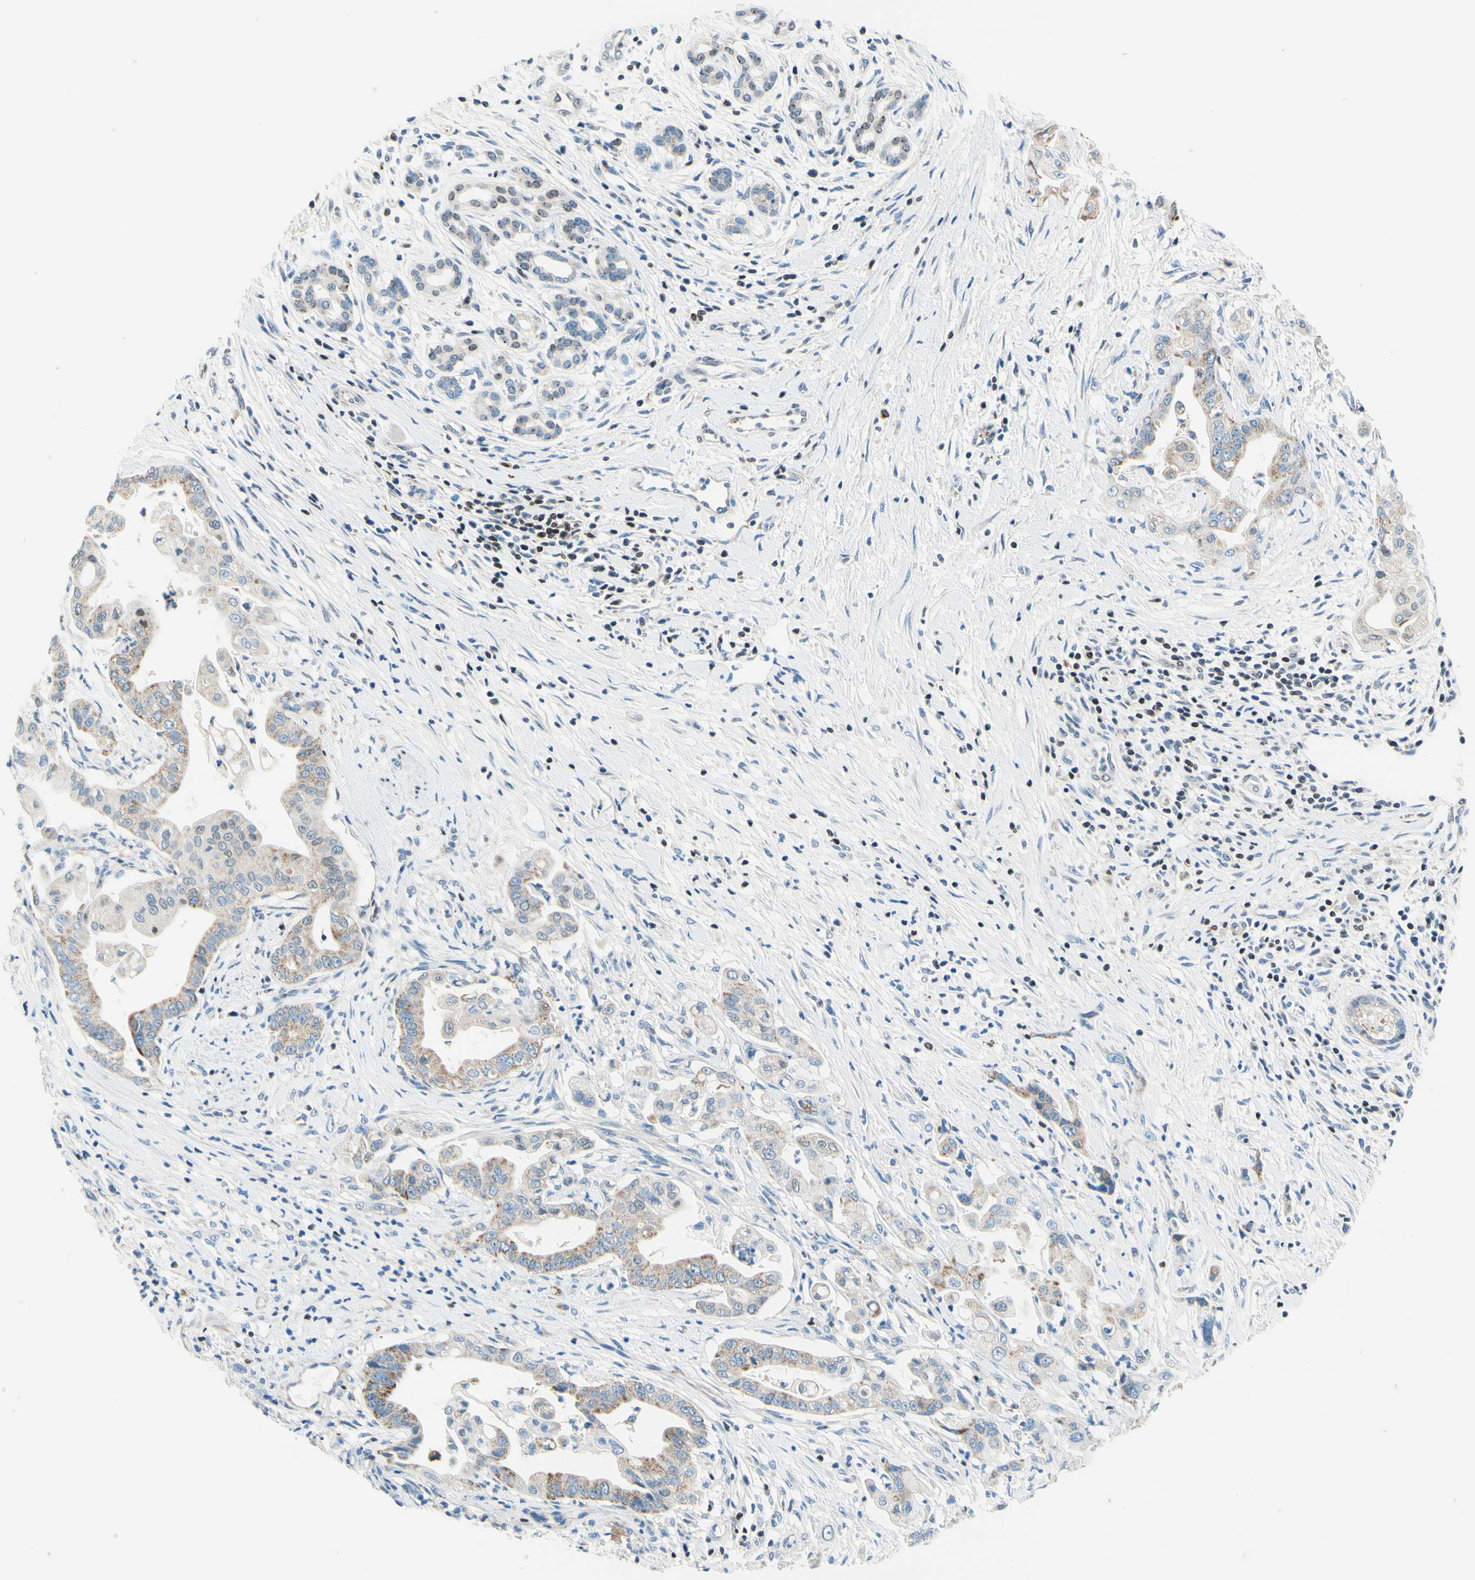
{"staining": {"intensity": "weak", "quantity": ">75%", "location": "cytoplasmic/membranous"}, "tissue": "pancreatic cancer", "cell_type": "Tumor cells", "image_type": "cancer", "snomed": [{"axis": "morphology", "description": "Adenocarcinoma, NOS"}, {"axis": "topography", "description": "Pancreas"}], "caption": "Weak cytoplasmic/membranous expression is identified in approximately >75% of tumor cells in pancreatic cancer (adenocarcinoma).", "gene": "CBX7", "patient": {"sex": "female", "age": 75}}